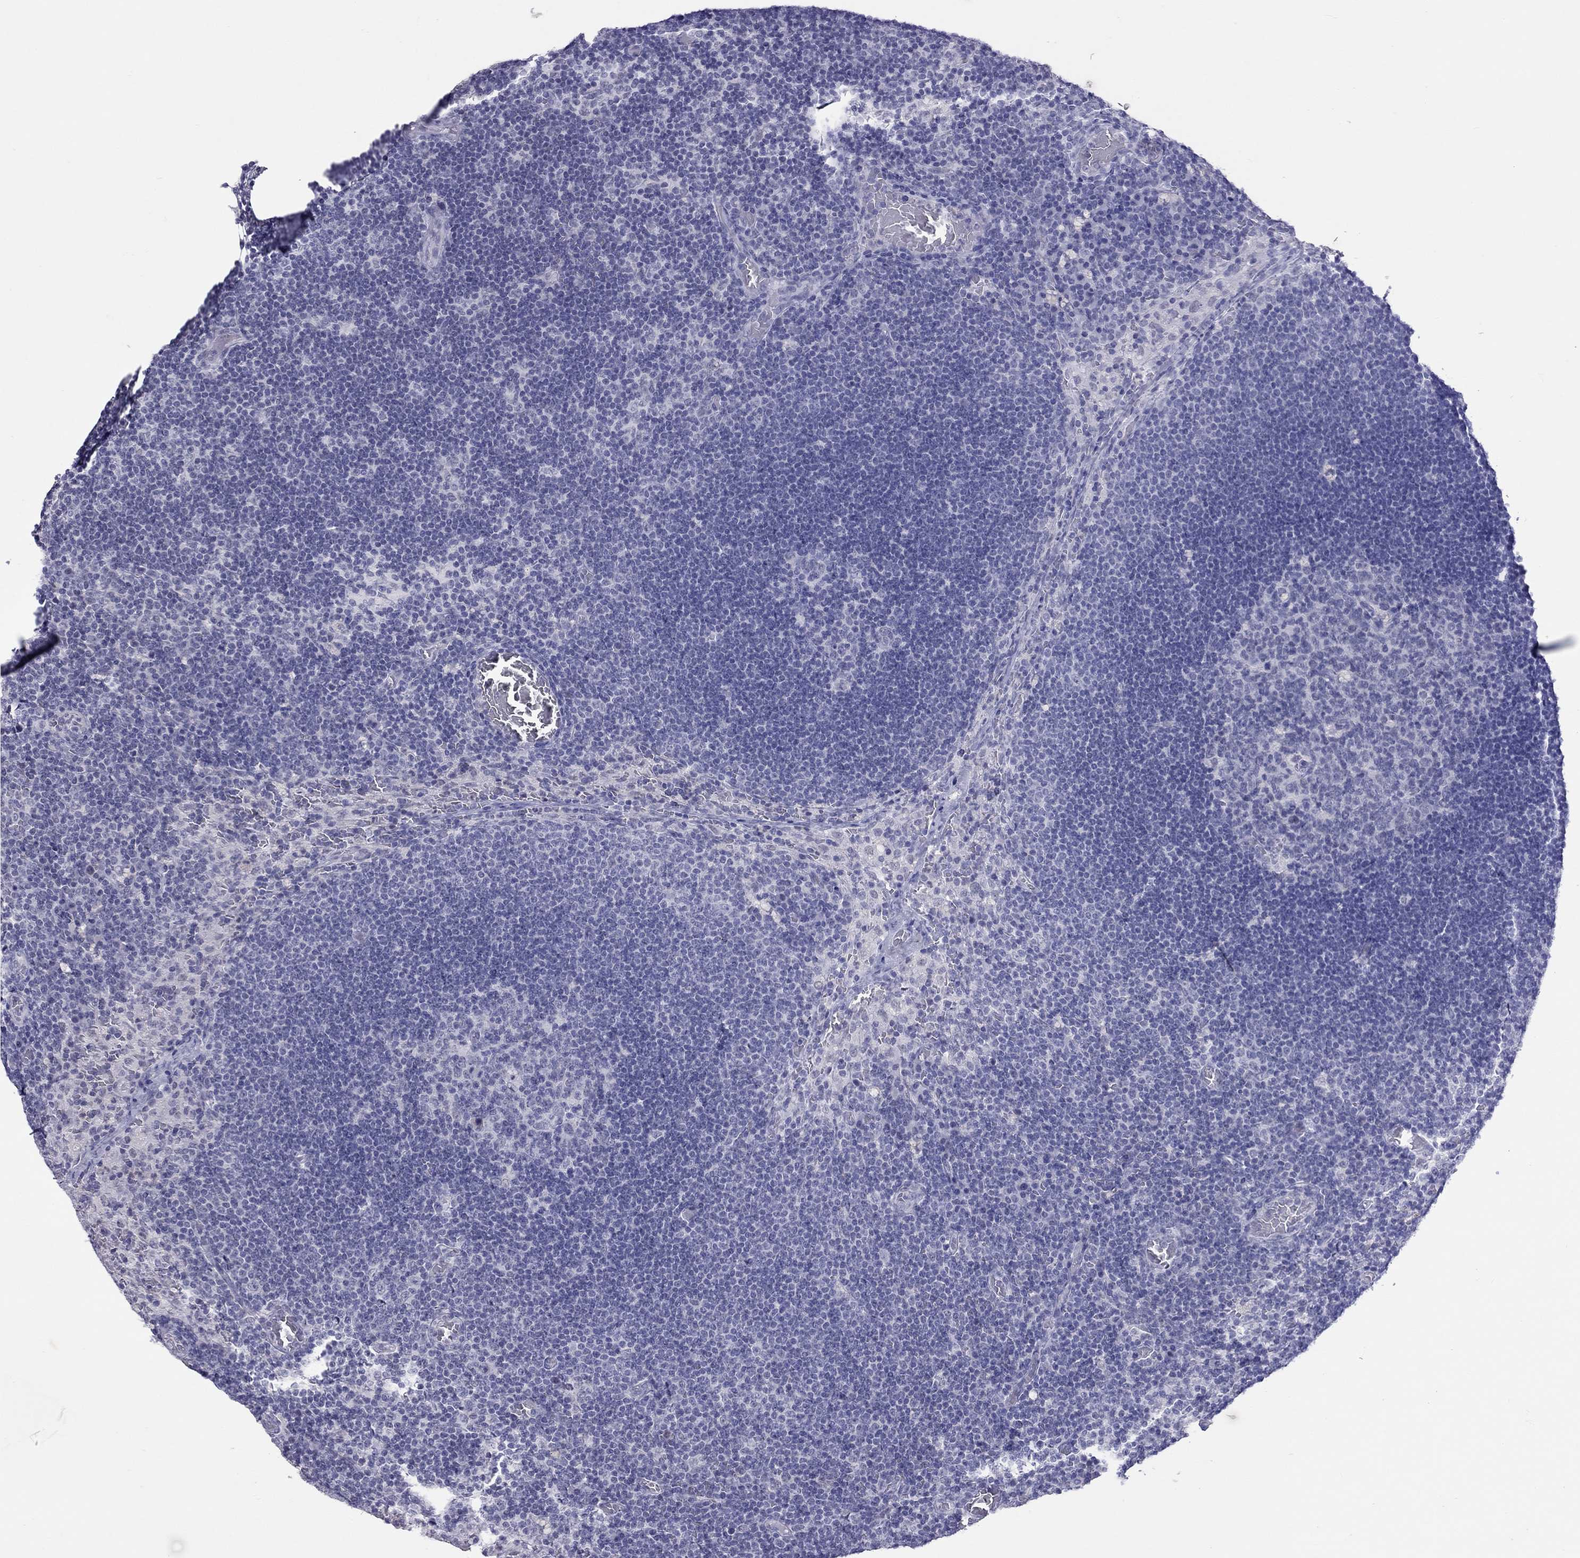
{"staining": {"intensity": "negative", "quantity": "none", "location": "none"}, "tissue": "lymph node", "cell_type": "Germinal center cells", "image_type": "normal", "snomed": [{"axis": "morphology", "description": "Normal tissue, NOS"}, {"axis": "topography", "description": "Lymph node"}], "caption": "This is an immunohistochemistry histopathology image of normal lymph node. There is no positivity in germinal center cells.", "gene": "JHY", "patient": {"sex": "male", "age": 63}}